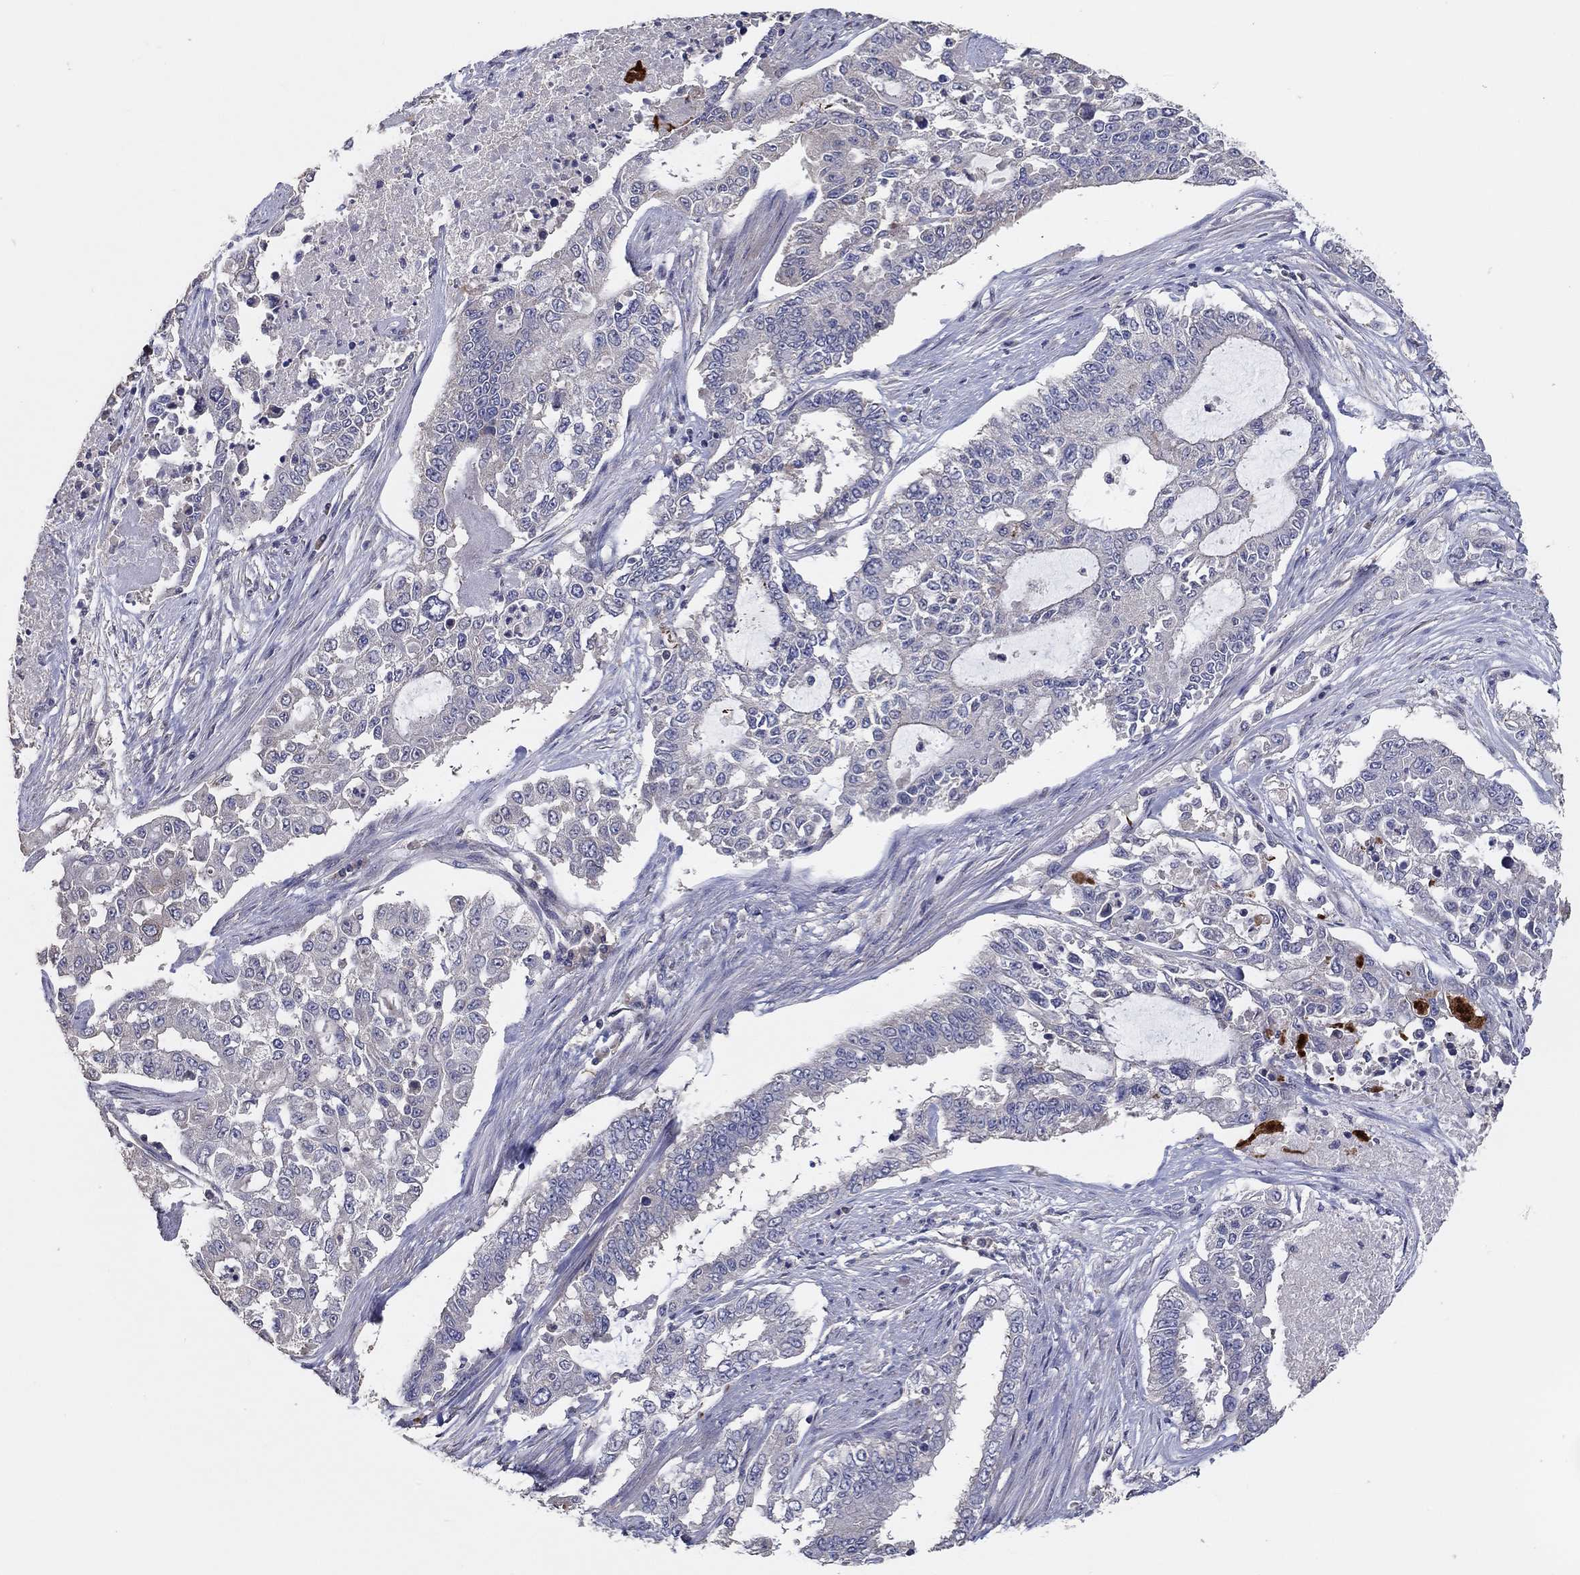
{"staining": {"intensity": "negative", "quantity": "none", "location": "none"}, "tissue": "endometrial cancer", "cell_type": "Tumor cells", "image_type": "cancer", "snomed": [{"axis": "morphology", "description": "Adenocarcinoma, NOS"}, {"axis": "topography", "description": "Uterus"}], "caption": "Immunohistochemistry image of neoplastic tissue: human endometrial cancer (adenocarcinoma) stained with DAB (3,3'-diaminobenzidine) demonstrates no significant protein staining in tumor cells.", "gene": "DOCK3", "patient": {"sex": "female", "age": 59}}